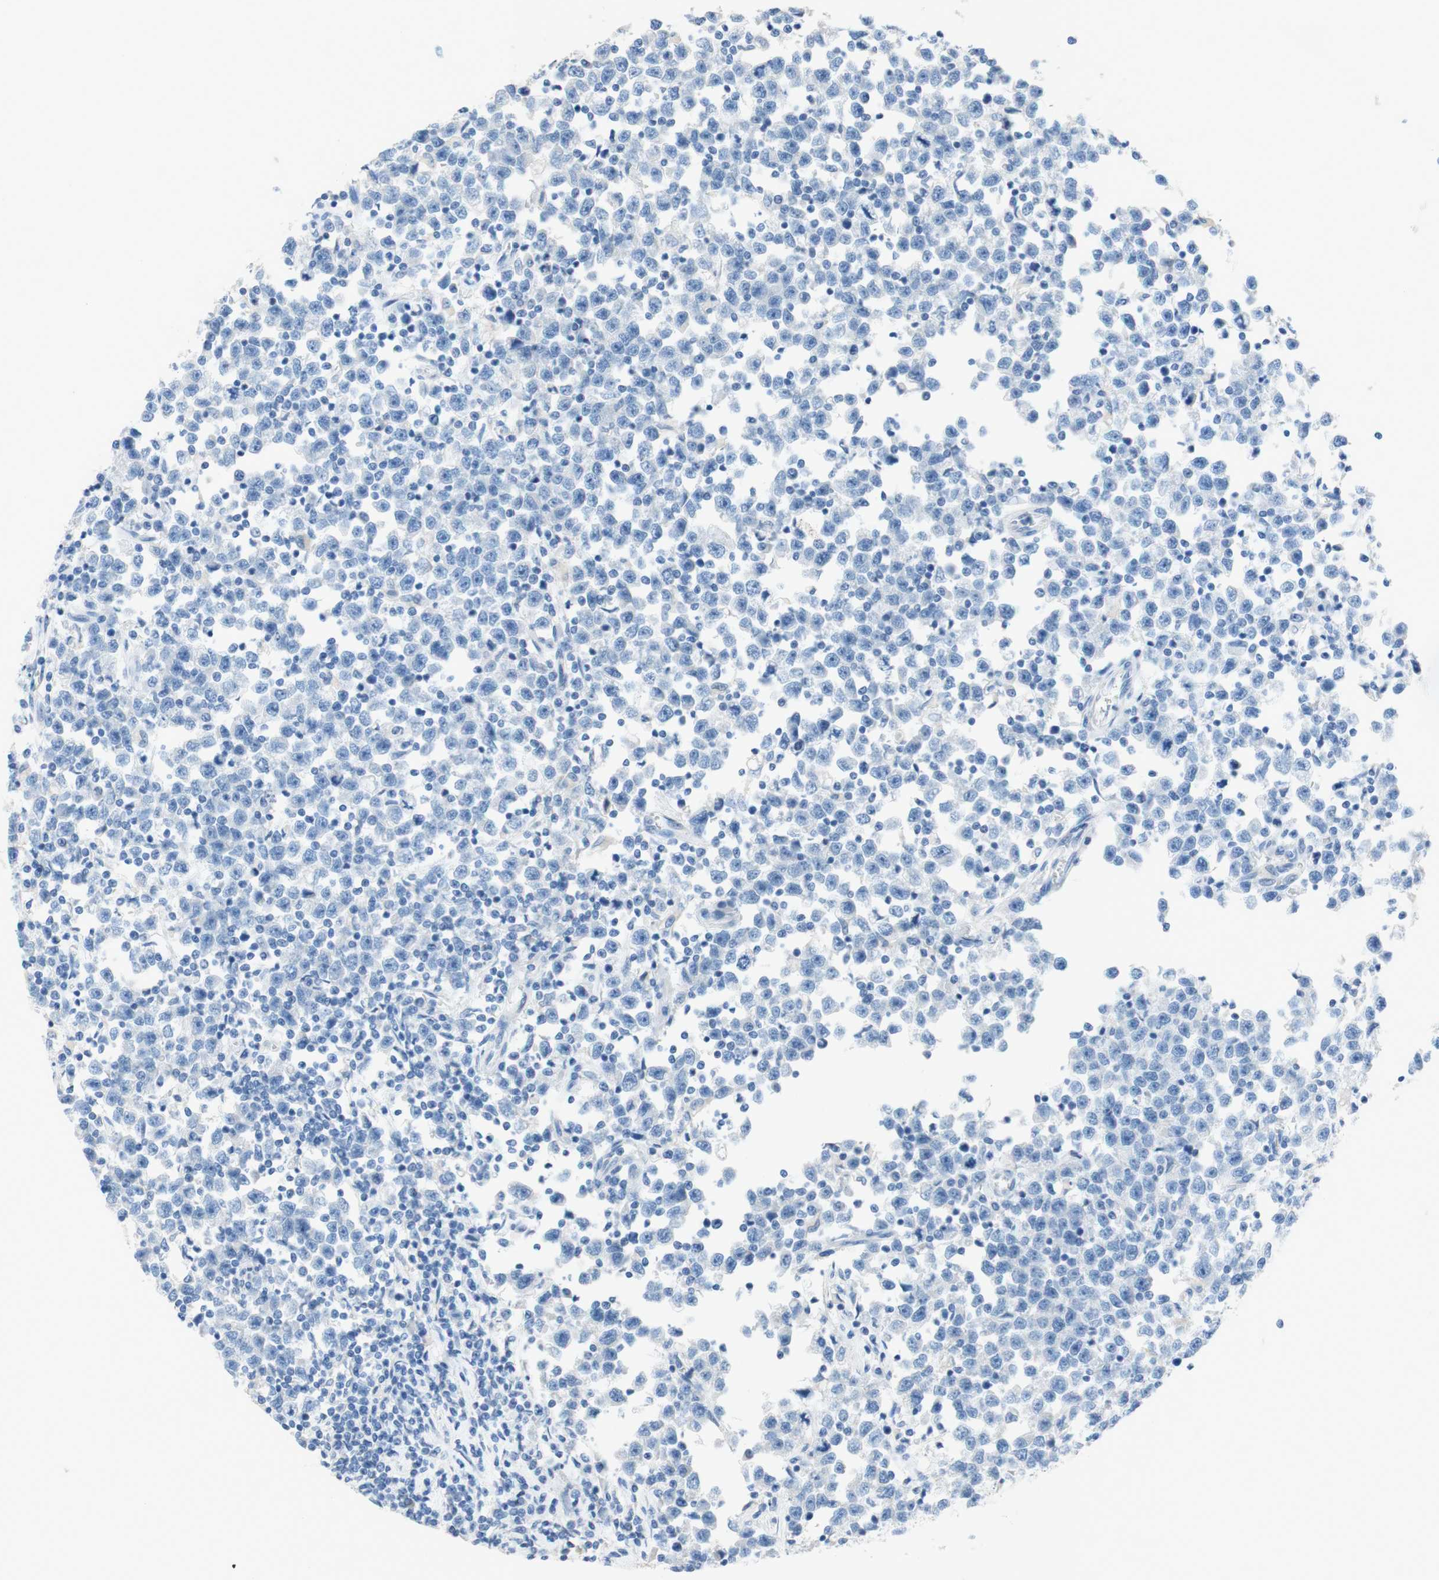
{"staining": {"intensity": "negative", "quantity": "none", "location": "none"}, "tissue": "testis cancer", "cell_type": "Tumor cells", "image_type": "cancer", "snomed": [{"axis": "morphology", "description": "Seminoma, NOS"}, {"axis": "topography", "description": "Testis"}], "caption": "High power microscopy histopathology image of an immunohistochemistry (IHC) image of seminoma (testis), revealing no significant expression in tumor cells. The staining was performed using DAB (3,3'-diaminobenzidine) to visualize the protein expression in brown, while the nuclei were stained in blue with hematoxylin (Magnification: 20x).", "gene": "POLR2J3", "patient": {"sex": "male", "age": 43}}